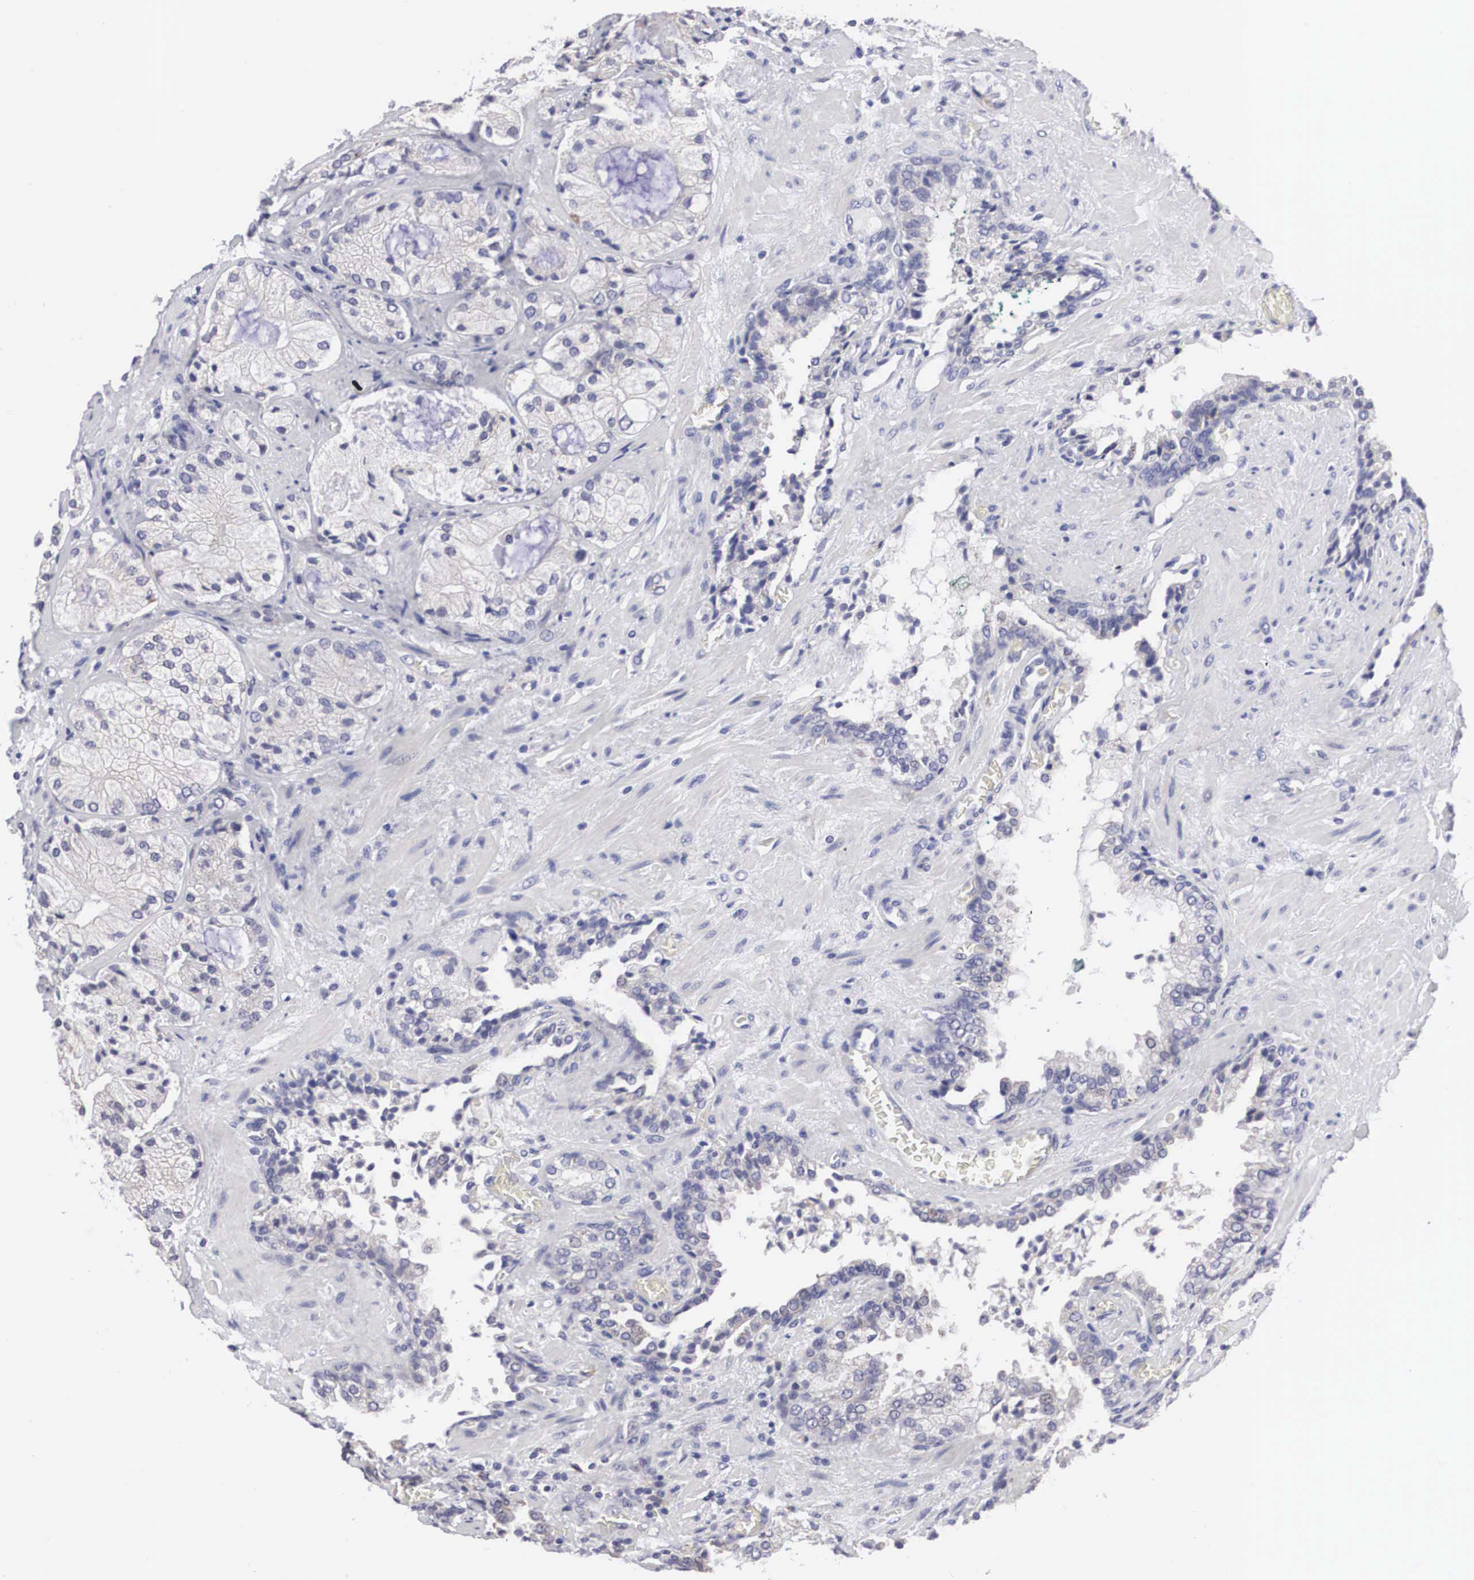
{"staining": {"intensity": "negative", "quantity": "none", "location": "none"}, "tissue": "prostate cancer", "cell_type": "Tumor cells", "image_type": "cancer", "snomed": [{"axis": "morphology", "description": "Adenocarcinoma, Medium grade"}, {"axis": "topography", "description": "Prostate"}], "caption": "Immunohistochemistry (IHC) photomicrograph of human adenocarcinoma (medium-grade) (prostate) stained for a protein (brown), which demonstrates no positivity in tumor cells.", "gene": "HMOX1", "patient": {"sex": "male", "age": 70}}